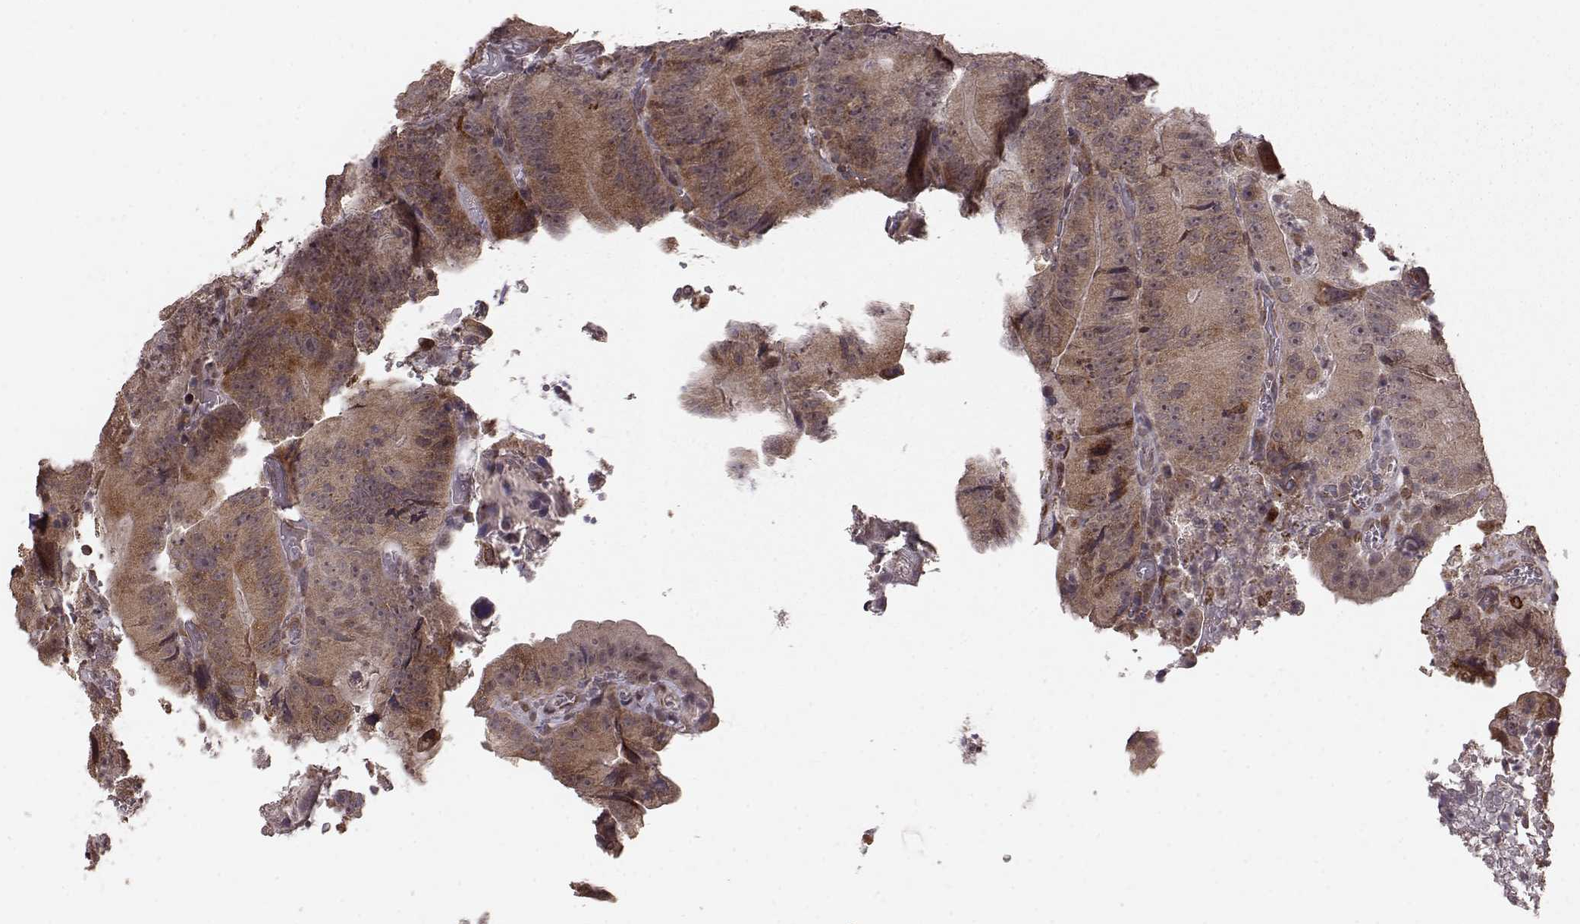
{"staining": {"intensity": "strong", "quantity": ">75%", "location": "cytoplasmic/membranous"}, "tissue": "colorectal cancer", "cell_type": "Tumor cells", "image_type": "cancer", "snomed": [{"axis": "morphology", "description": "Adenocarcinoma, NOS"}, {"axis": "topography", "description": "Colon"}], "caption": "Adenocarcinoma (colorectal) stained for a protein shows strong cytoplasmic/membranous positivity in tumor cells.", "gene": "ELOVL5", "patient": {"sex": "female", "age": 86}}